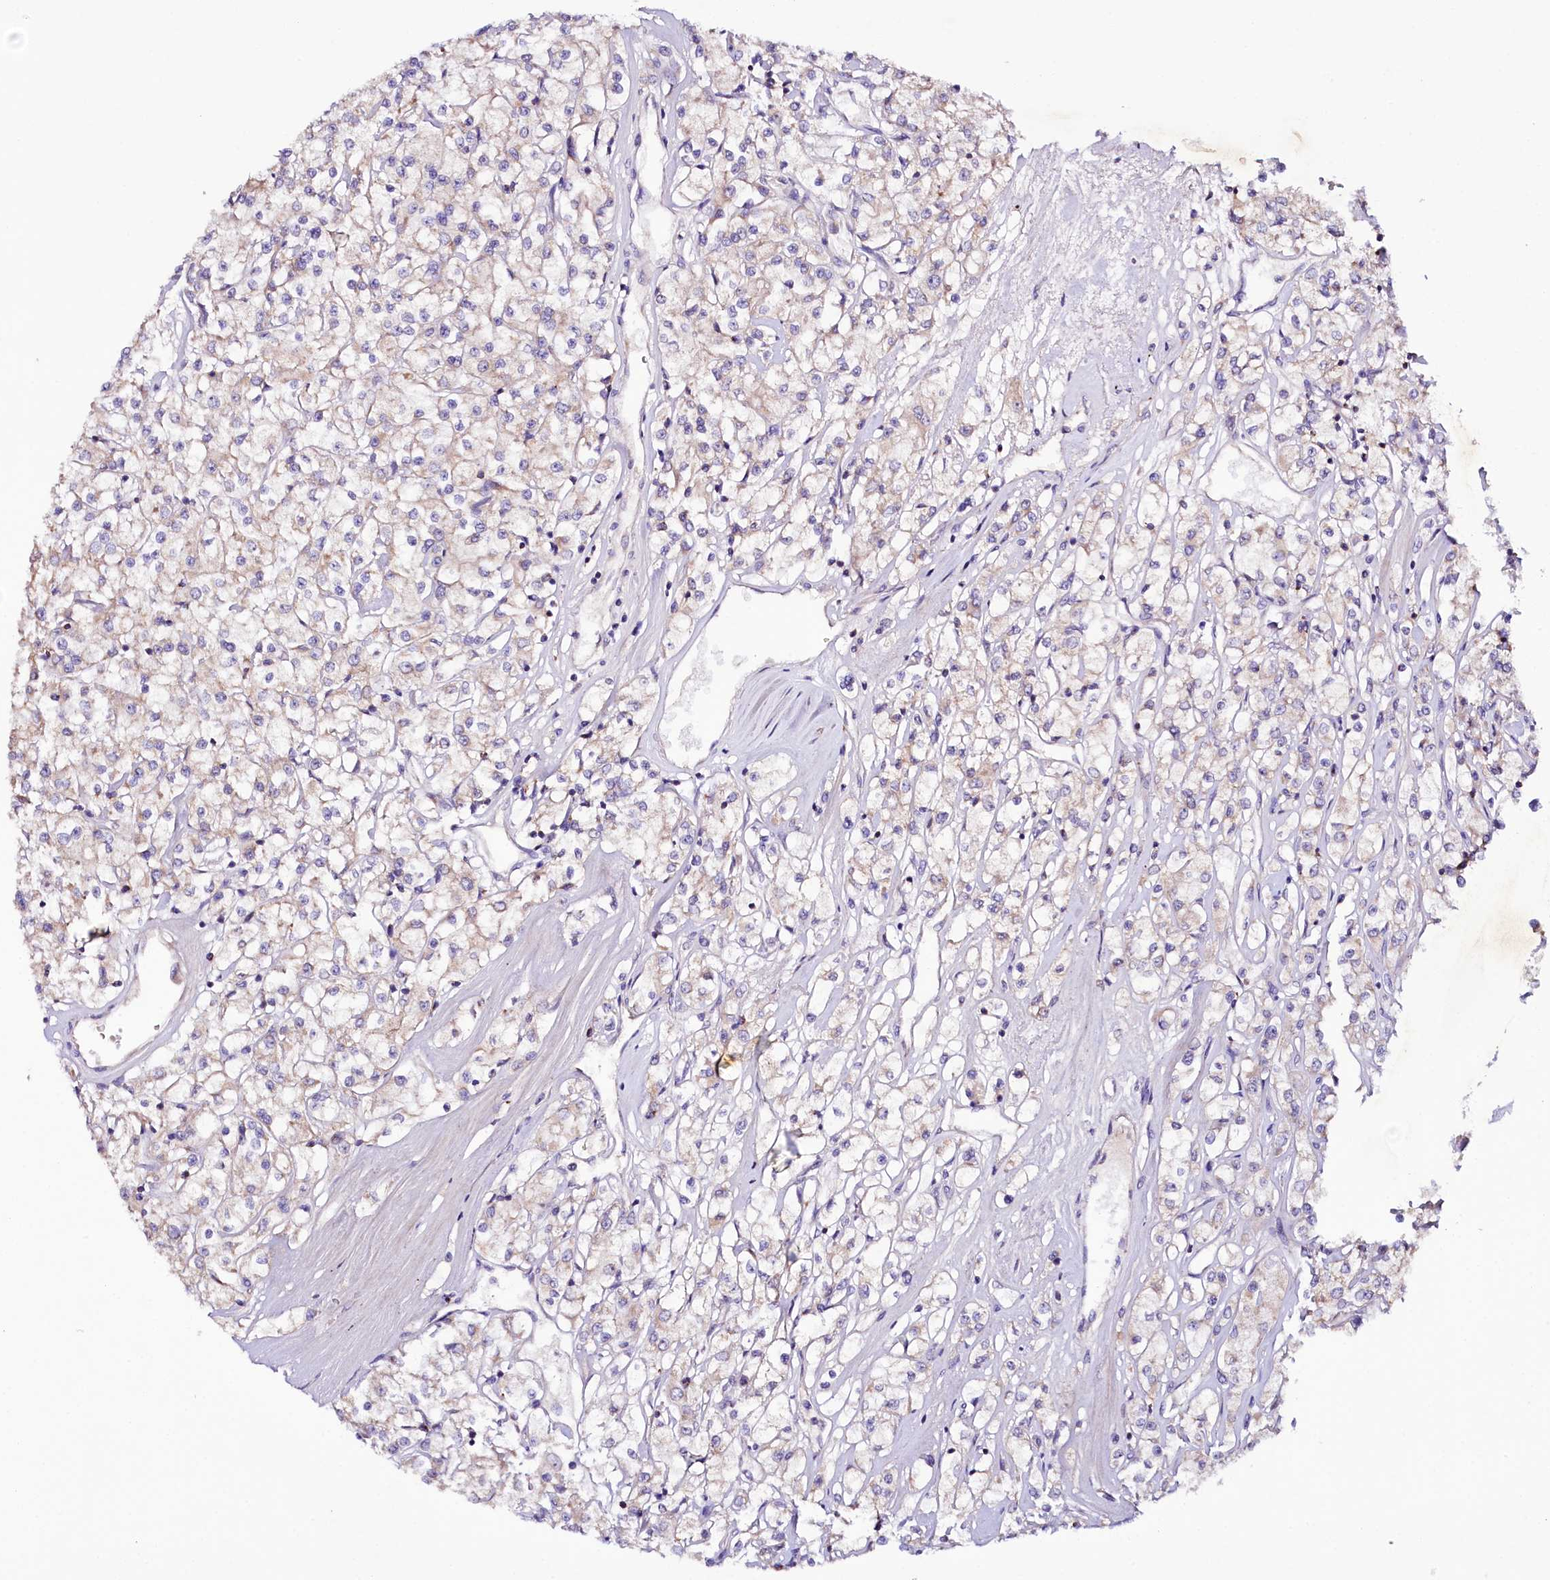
{"staining": {"intensity": "negative", "quantity": "none", "location": "none"}, "tissue": "renal cancer", "cell_type": "Tumor cells", "image_type": "cancer", "snomed": [{"axis": "morphology", "description": "Adenocarcinoma, NOS"}, {"axis": "topography", "description": "Kidney"}], "caption": "Tumor cells show no significant protein staining in renal cancer.", "gene": "ZNF45", "patient": {"sex": "female", "age": 59}}